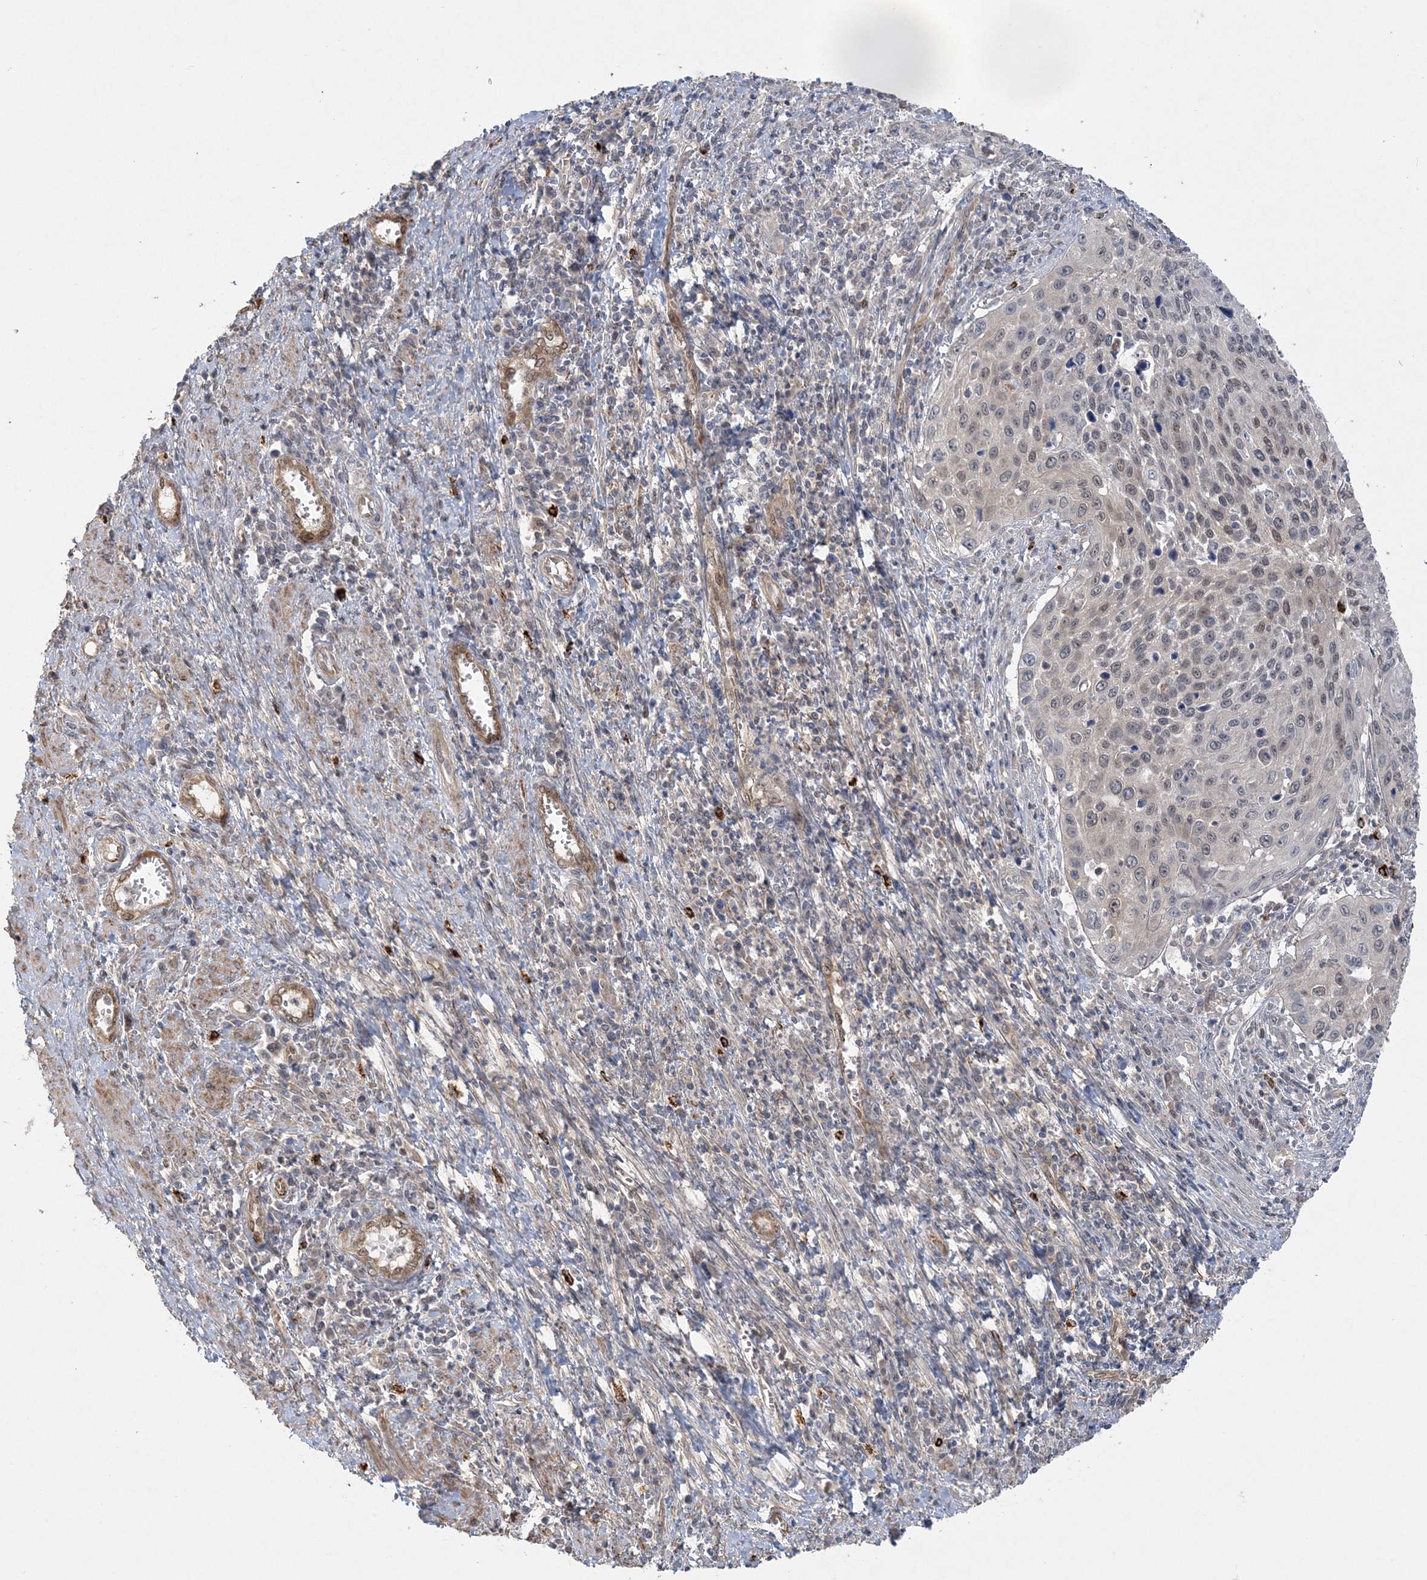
{"staining": {"intensity": "weak", "quantity": "25%-75%", "location": "nuclear"}, "tissue": "cervical cancer", "cell_type": "Tumor cells", "image_type": "cancer", "snomed": [{"axis": "morphology", "description": "Squamous cell carcinoma, NOS"}, {"axis": "topography", "description": "Cervix"}], "caption": "Immunohistochemistry (IHC) (DAB (3,3'-diaminobenzidine)) staining of human cervical squamous cell carcinoma exhibits weak nuclear protein expression in approximately 25%-75% of tumor cells.", "gene": "INPP1", "patient": {"sex": "female", "age": 32}}